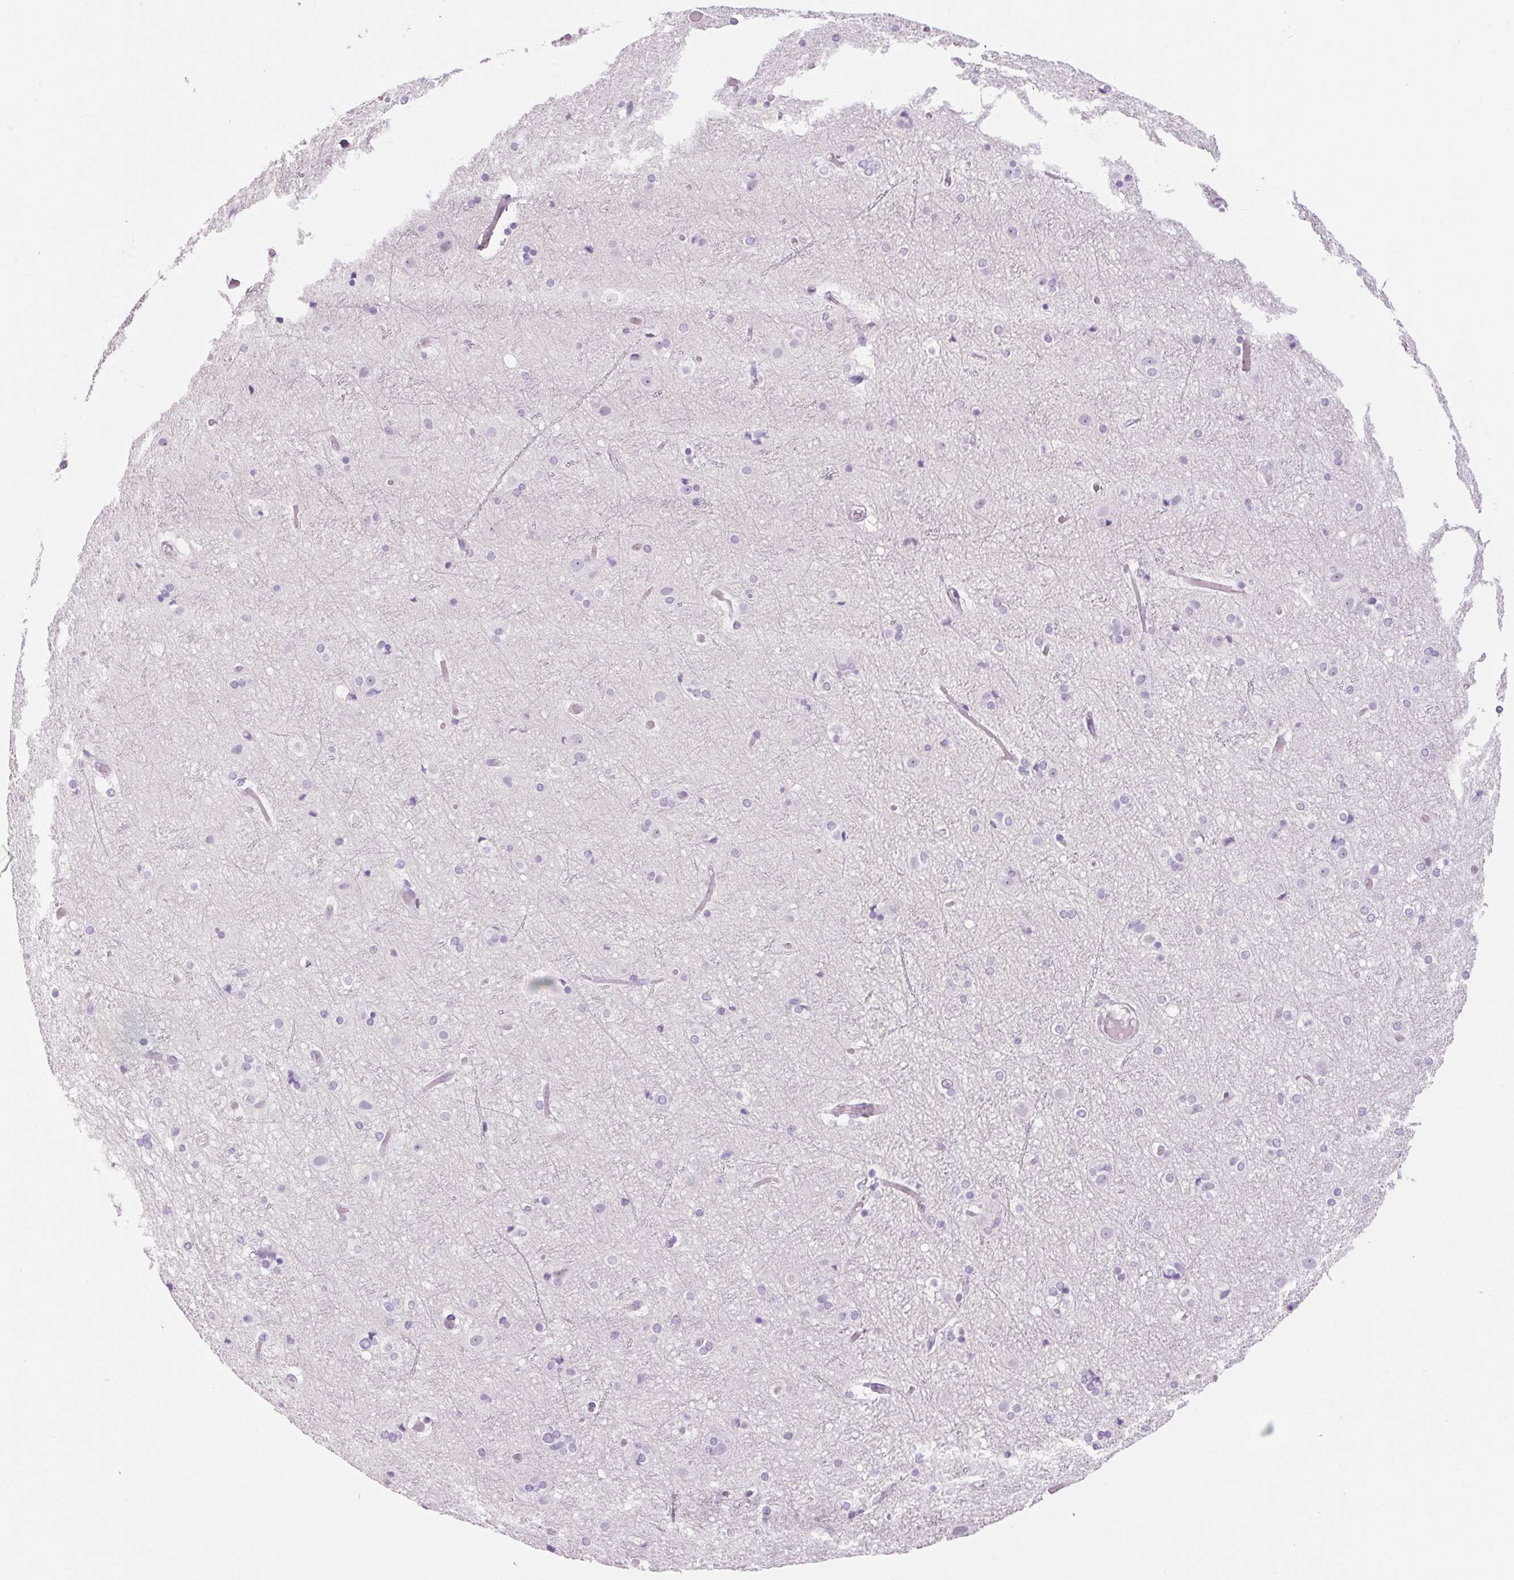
{"staining": {"intensity": "negative", "quantity": "none", "location": "none"}, "tissue": "cerebral cortex", "cell_type": "Endothelial cells", "image_type": "normal", "snomed": [{"axis": "morphology", "description": "Normal tissue, NOS"}, {"axis": "topography", "description": "Cerebral cortex"}], "caption": "An immunohistochemistry (IHC) photomicrograph of benign cerebral cortex is shown. There is no staining in endothelial cells of cerebral cortex. Nuclei are stained in blue.", "gene": "RPTN", "patient": {"sex": "female", "age": 52}}